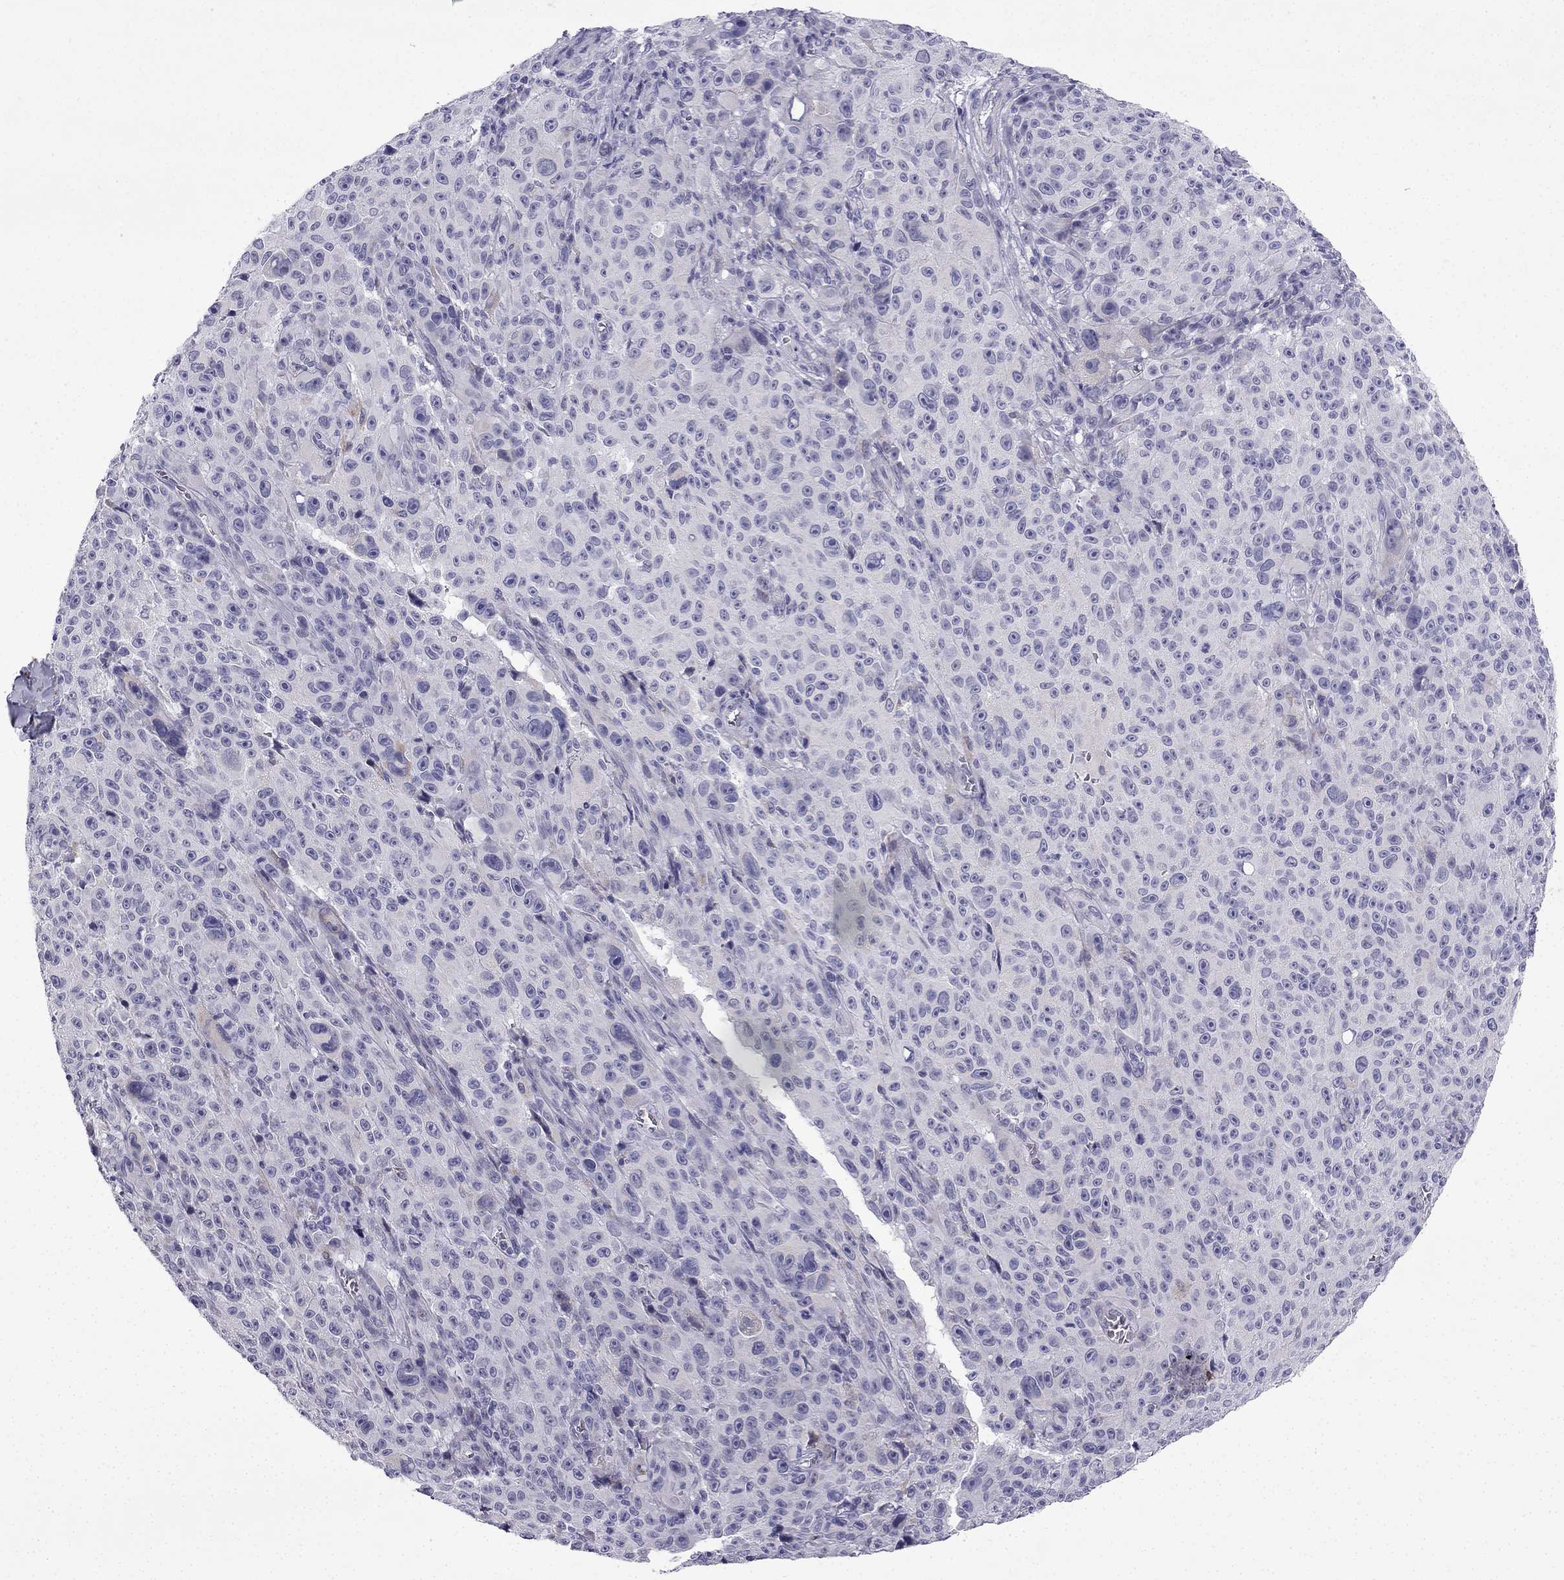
{"staining": {"intensity": "negative", "quantity": "none", "location": "none"}, "tissue": "melanoma", "cell_type": "Tumor cells", "image_type": "cancer", "snomed": [{"axis": "morphology", "description": "Malignant melanoma, NOS"}, {"axis": "topography", "description": "Skin"}], "caption": "Immunohistochemistry (IHC) histopathology image of neoplastic tissue: human melanoma stained with DAB displays no significant protein positivity in tumor cells. The staining is performed using DAB brown chromogen with nuclei counter-stained in using hematoxylin.", "gene": "CFAP53", "patient": {"sex": "female", "age": 82}}